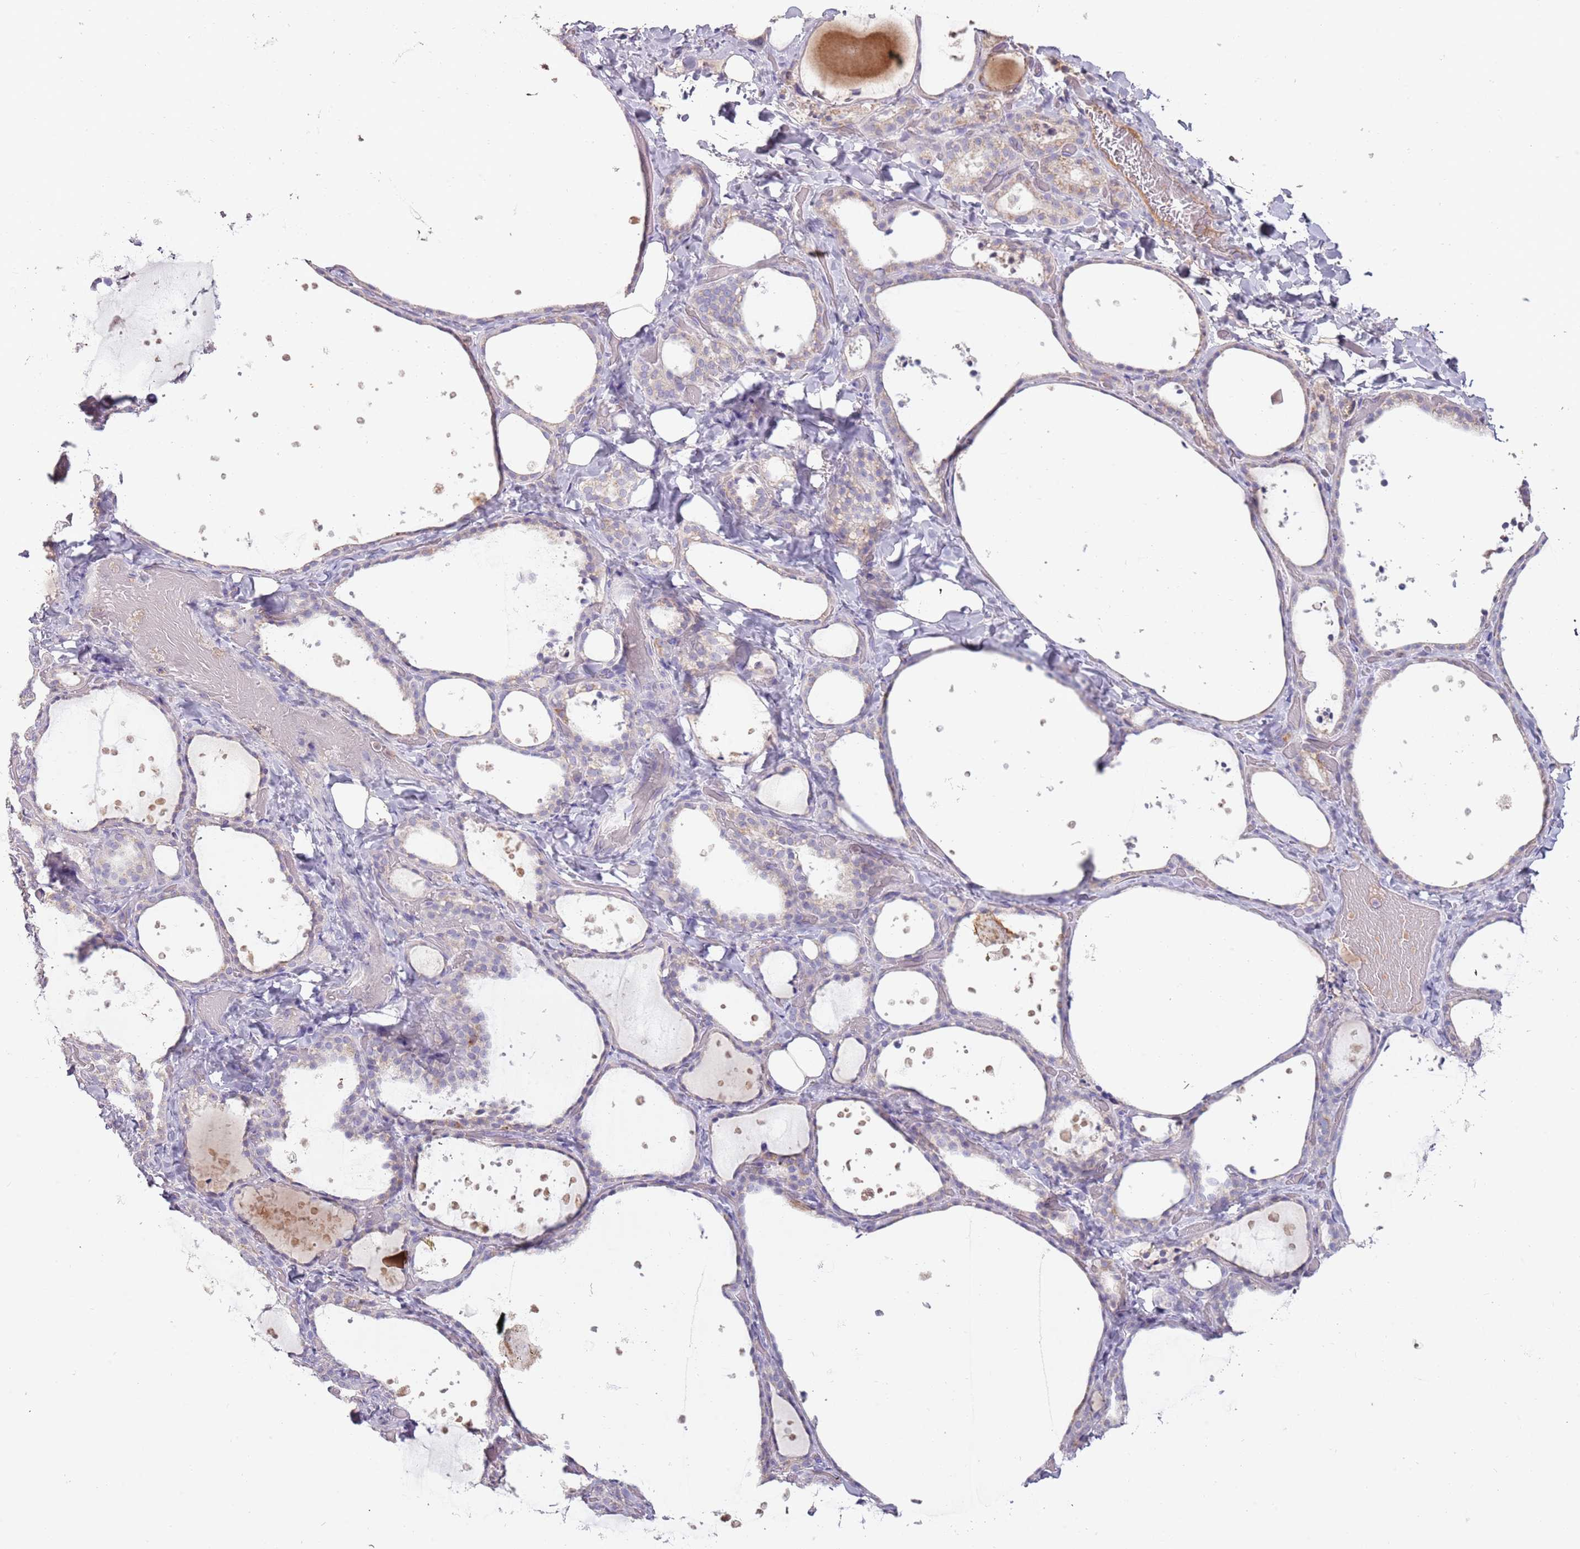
{"staining": {"intensity": "negative", "quantity": "none", "location": "none"}, "tissue": "thyroid gland", "cell_type": "Glandular cells", "image_type": "normal", "snomed": [{"axis": "morphology", "description": "Normal tissue, NOS"}, {"axis": "topography", "description": "Thyroid gland"}], "caption": "This is an immunohistochemistry micrograph of benign human thyroid gland. There is no expression in glandular cells.", "gene": "SYS1", "patient": {"sex": "female", "age": 44}}